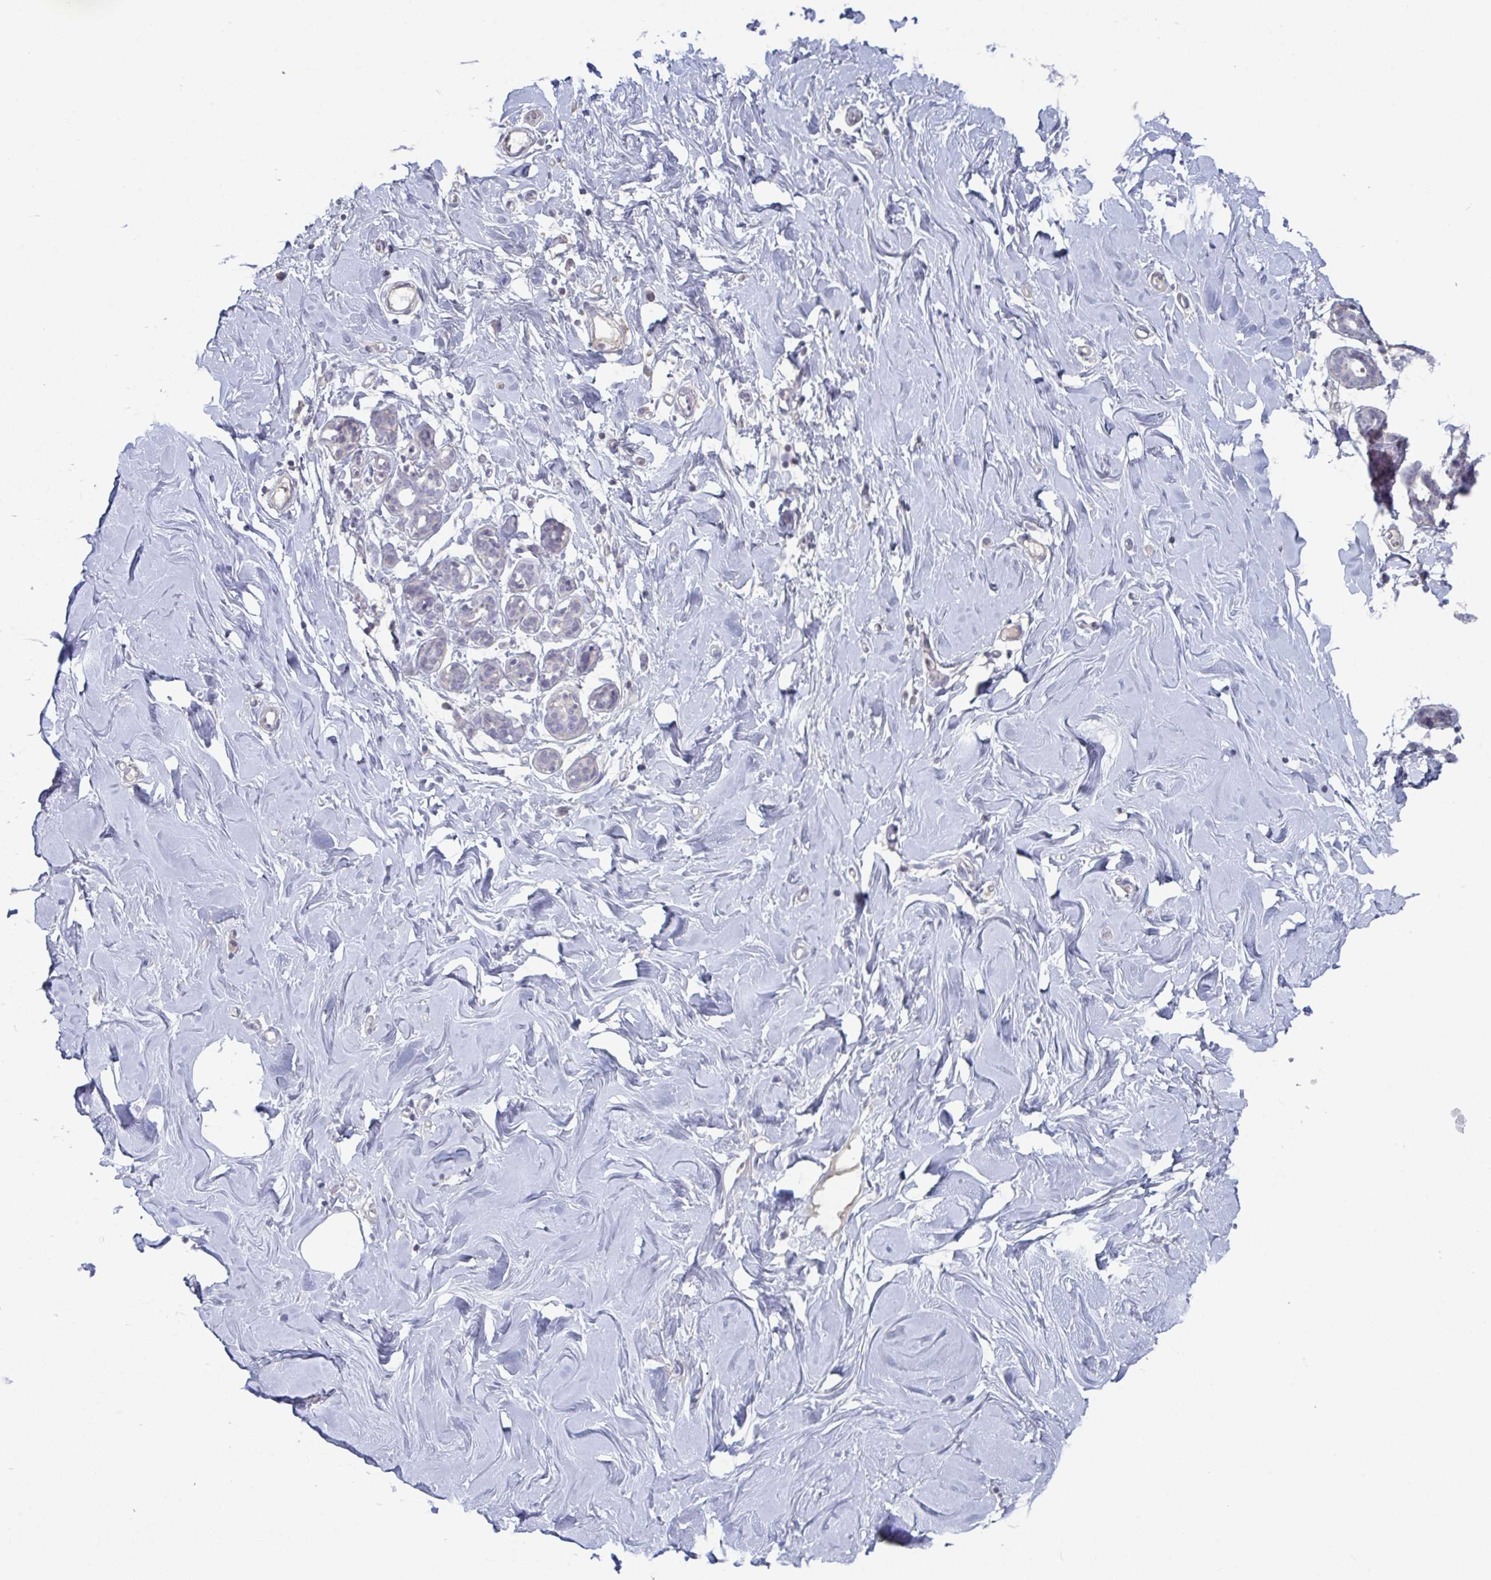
{"staining": {"intensity": "negative", "quantity": "none", "location": "none"}, "tissue": "breast", "cell_type": "Adipocytes", "image_type": "normal", "snomed": [{"axis": "morphology", "description": "Normal tissue, NOS"}, {"axis": "topography", "description": "Breast"}], "caption": "Breast was stained to show a protein in brown. There is no significant positivity in adipocytes. The staining is performed using DAB brown chromogen with nuclei counter-stained in using hematoxylin.", "gene": "STK26", "patient": {"sex": "female", "age": 27}}